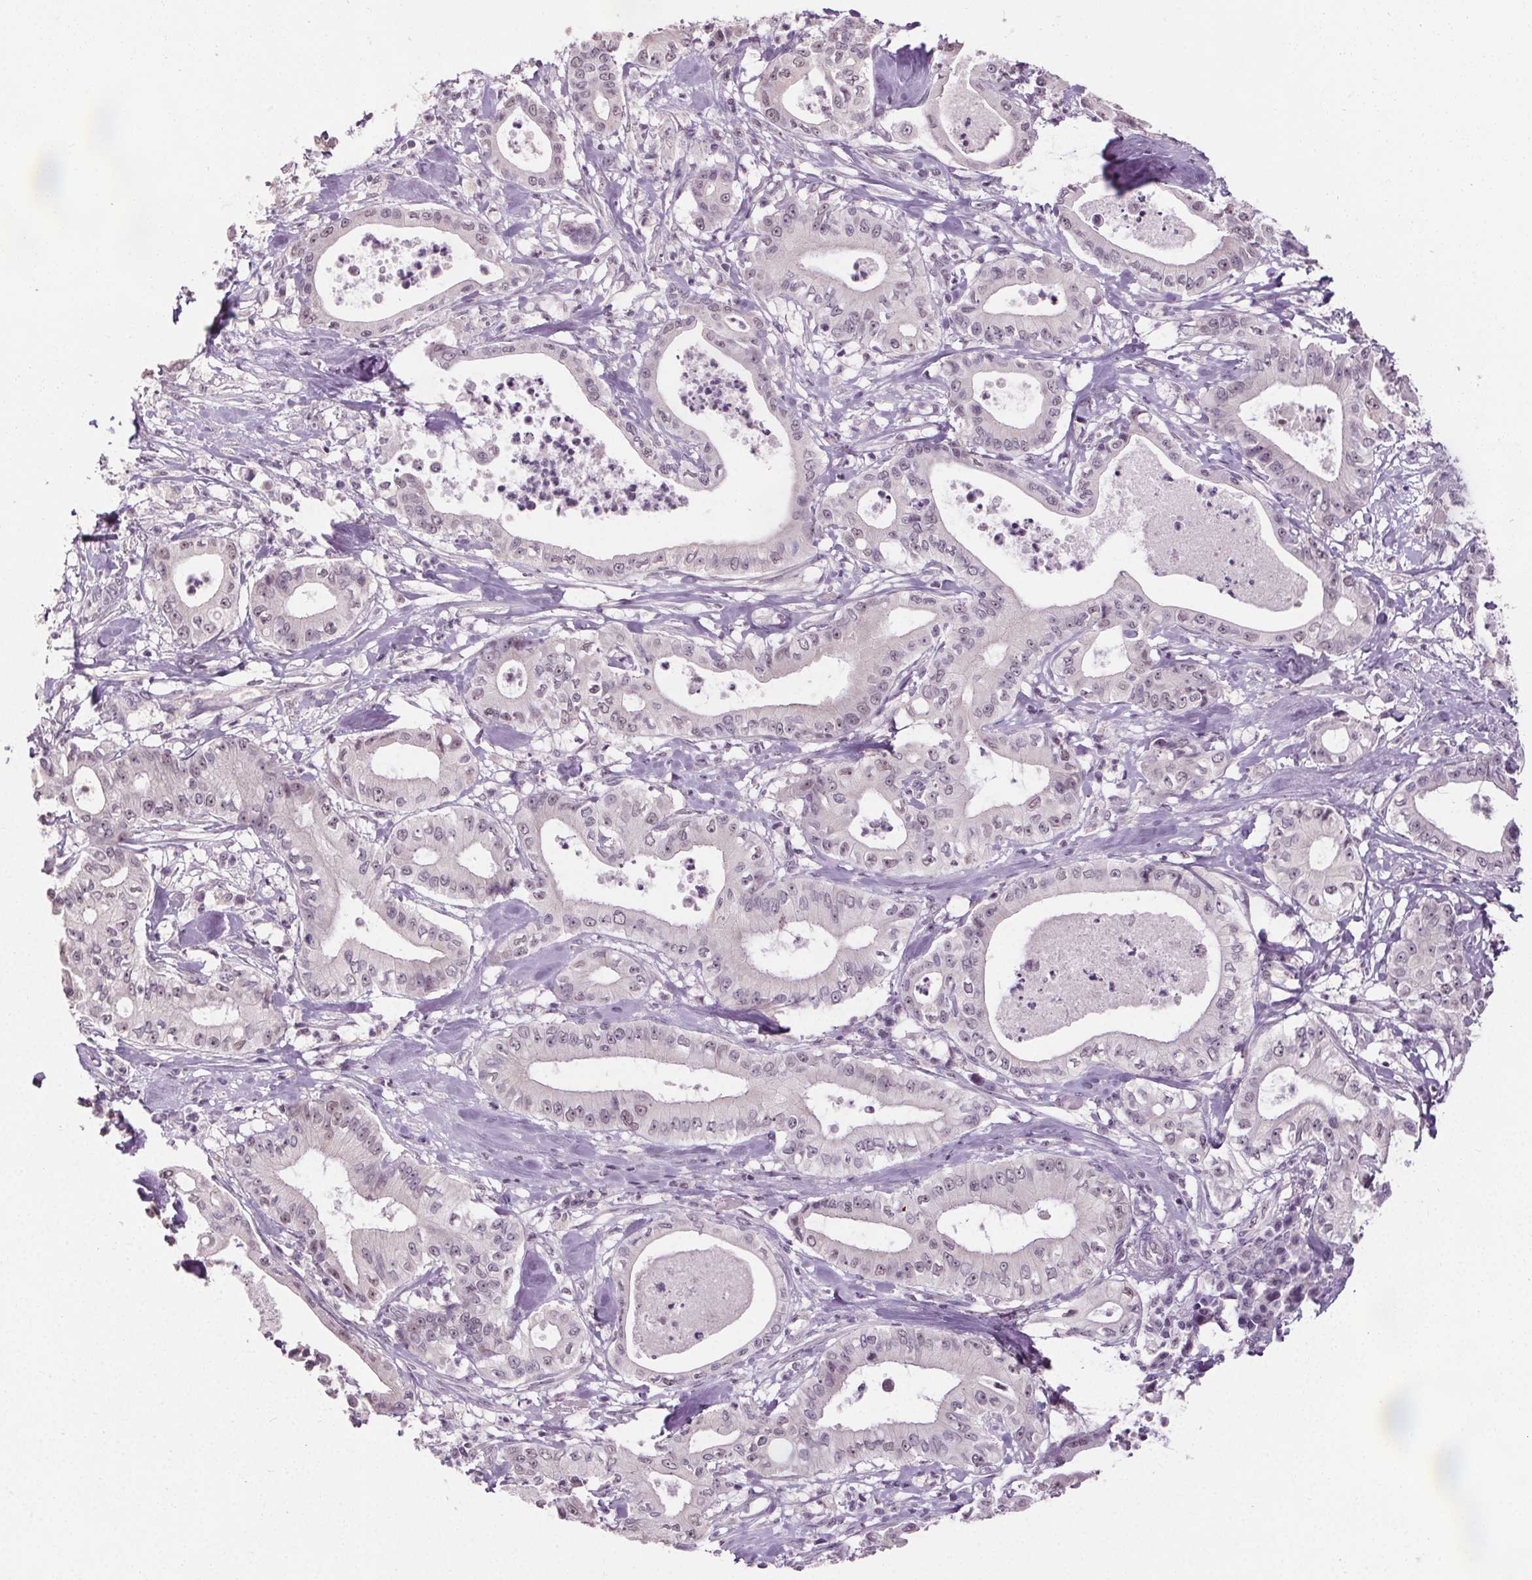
{"staining": {"intensity": "negative", "quantity": "none", "location": "none"}, "tissue": "pancreatic cancer", "cell_type": "Tumor cells", "image_type": "cancer", "snomed": [{"axis": "morphology", "description": "Adenocarcinoma, NOS"}, {"axis": "topography", "description": "Pancreas"}], "caption": "An image of pancreatic cancer (adenocarcinoma) stained for a protein shows no brown staining in tumor cells.", "gene": "SLC2A9", "patient": {"sex": "male", "age": 71}}